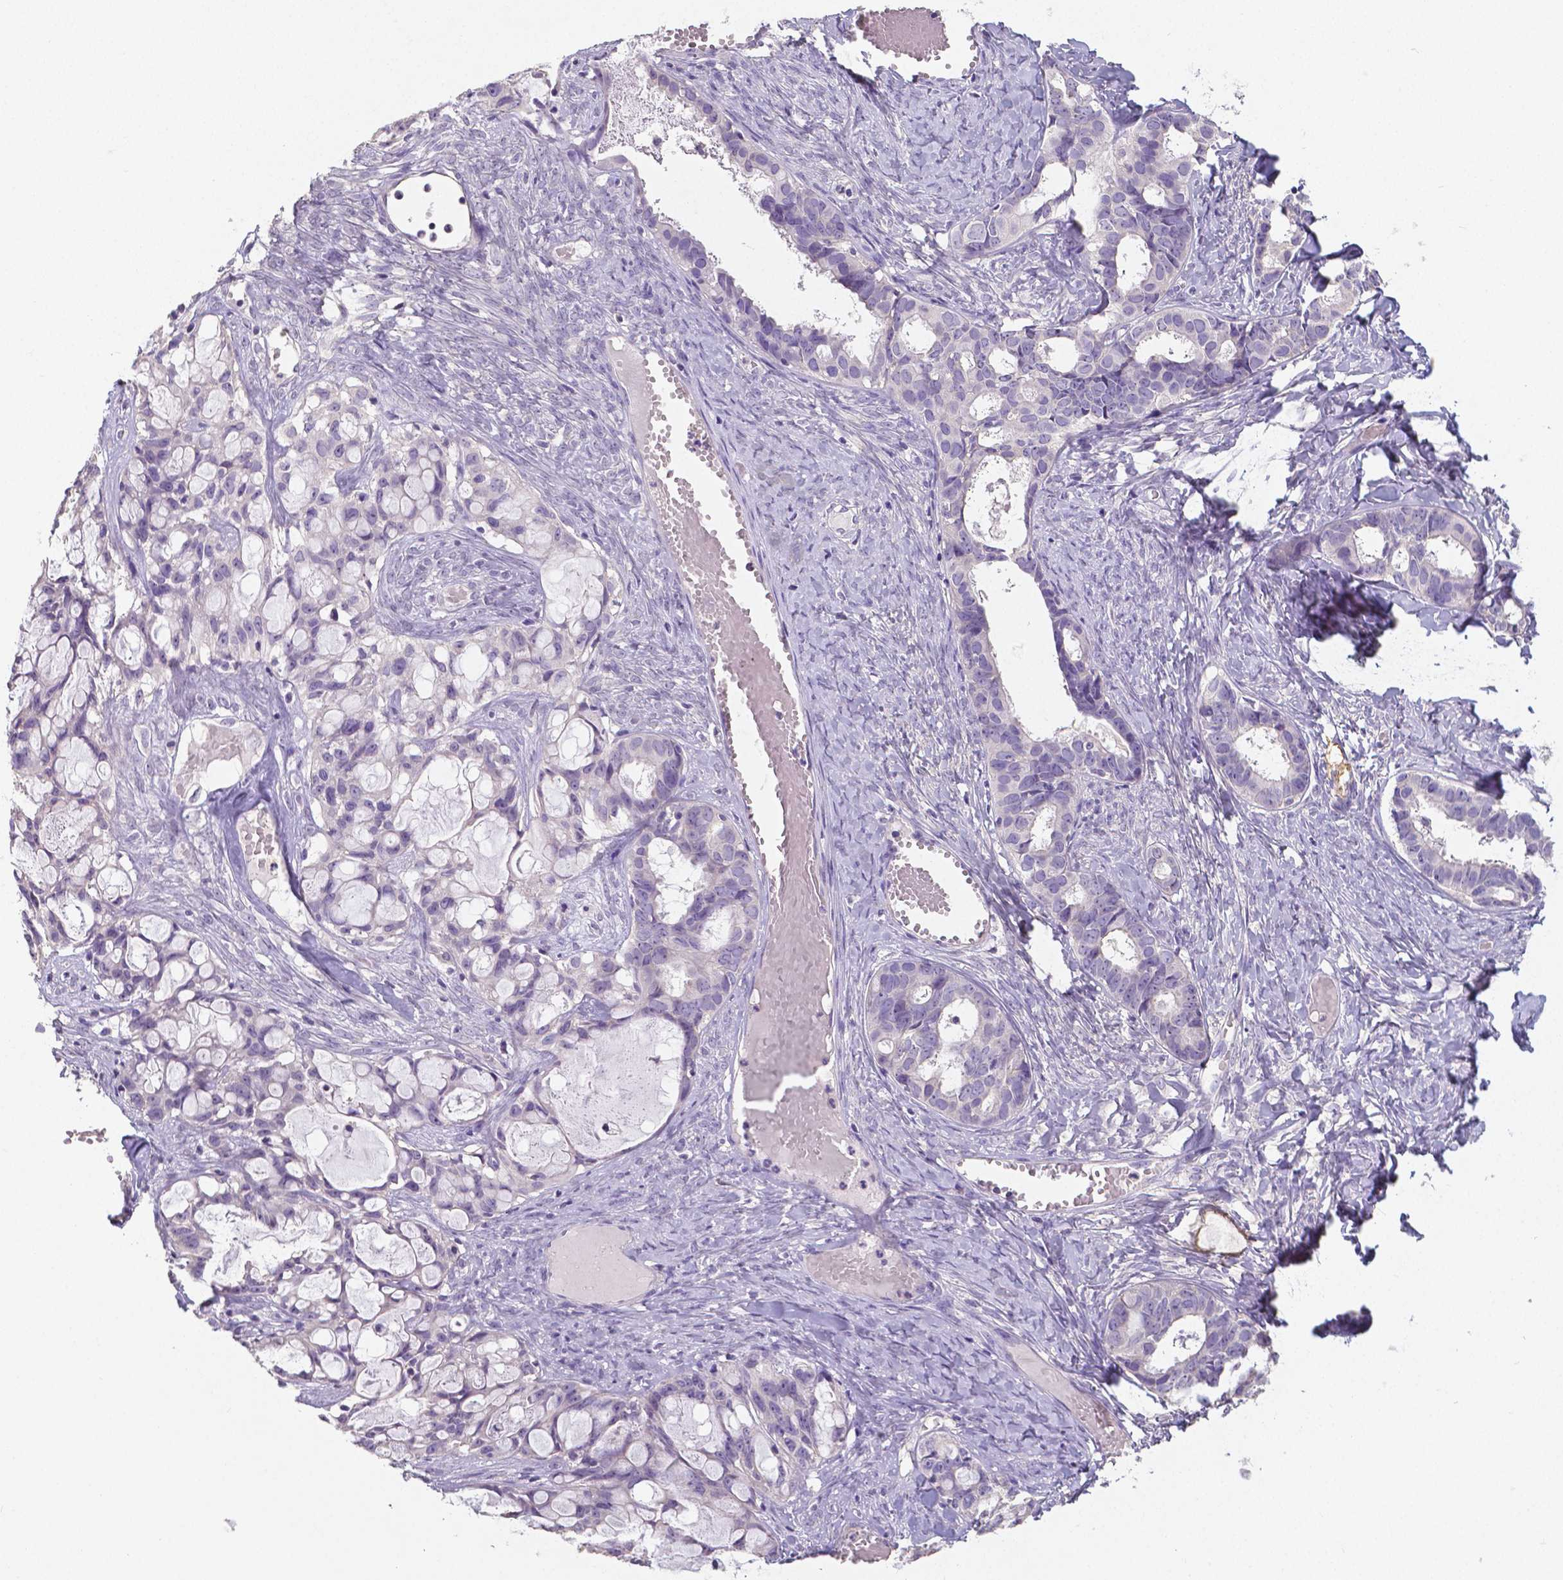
{"staining": {"intensity": "negative", "quantity": "none", "location": "none"}, "tissue": "ovarian cancer", "cell_type": "Tumor cells", "image_type": "cancer", "snomed": [{"axis": "morphology", "description": "Cystadenocarcinoma, serous, NOS"}, {"axis": "topography", "description": "Ovary"}], "caption": "Human ovarian cancer (serous cystadenocarcinoma) stained for a protein using immunohistochemistry shows no expression in tumor cells.", "gene": "CRMP1", "patient": {"sex": "female", "age": 69}}